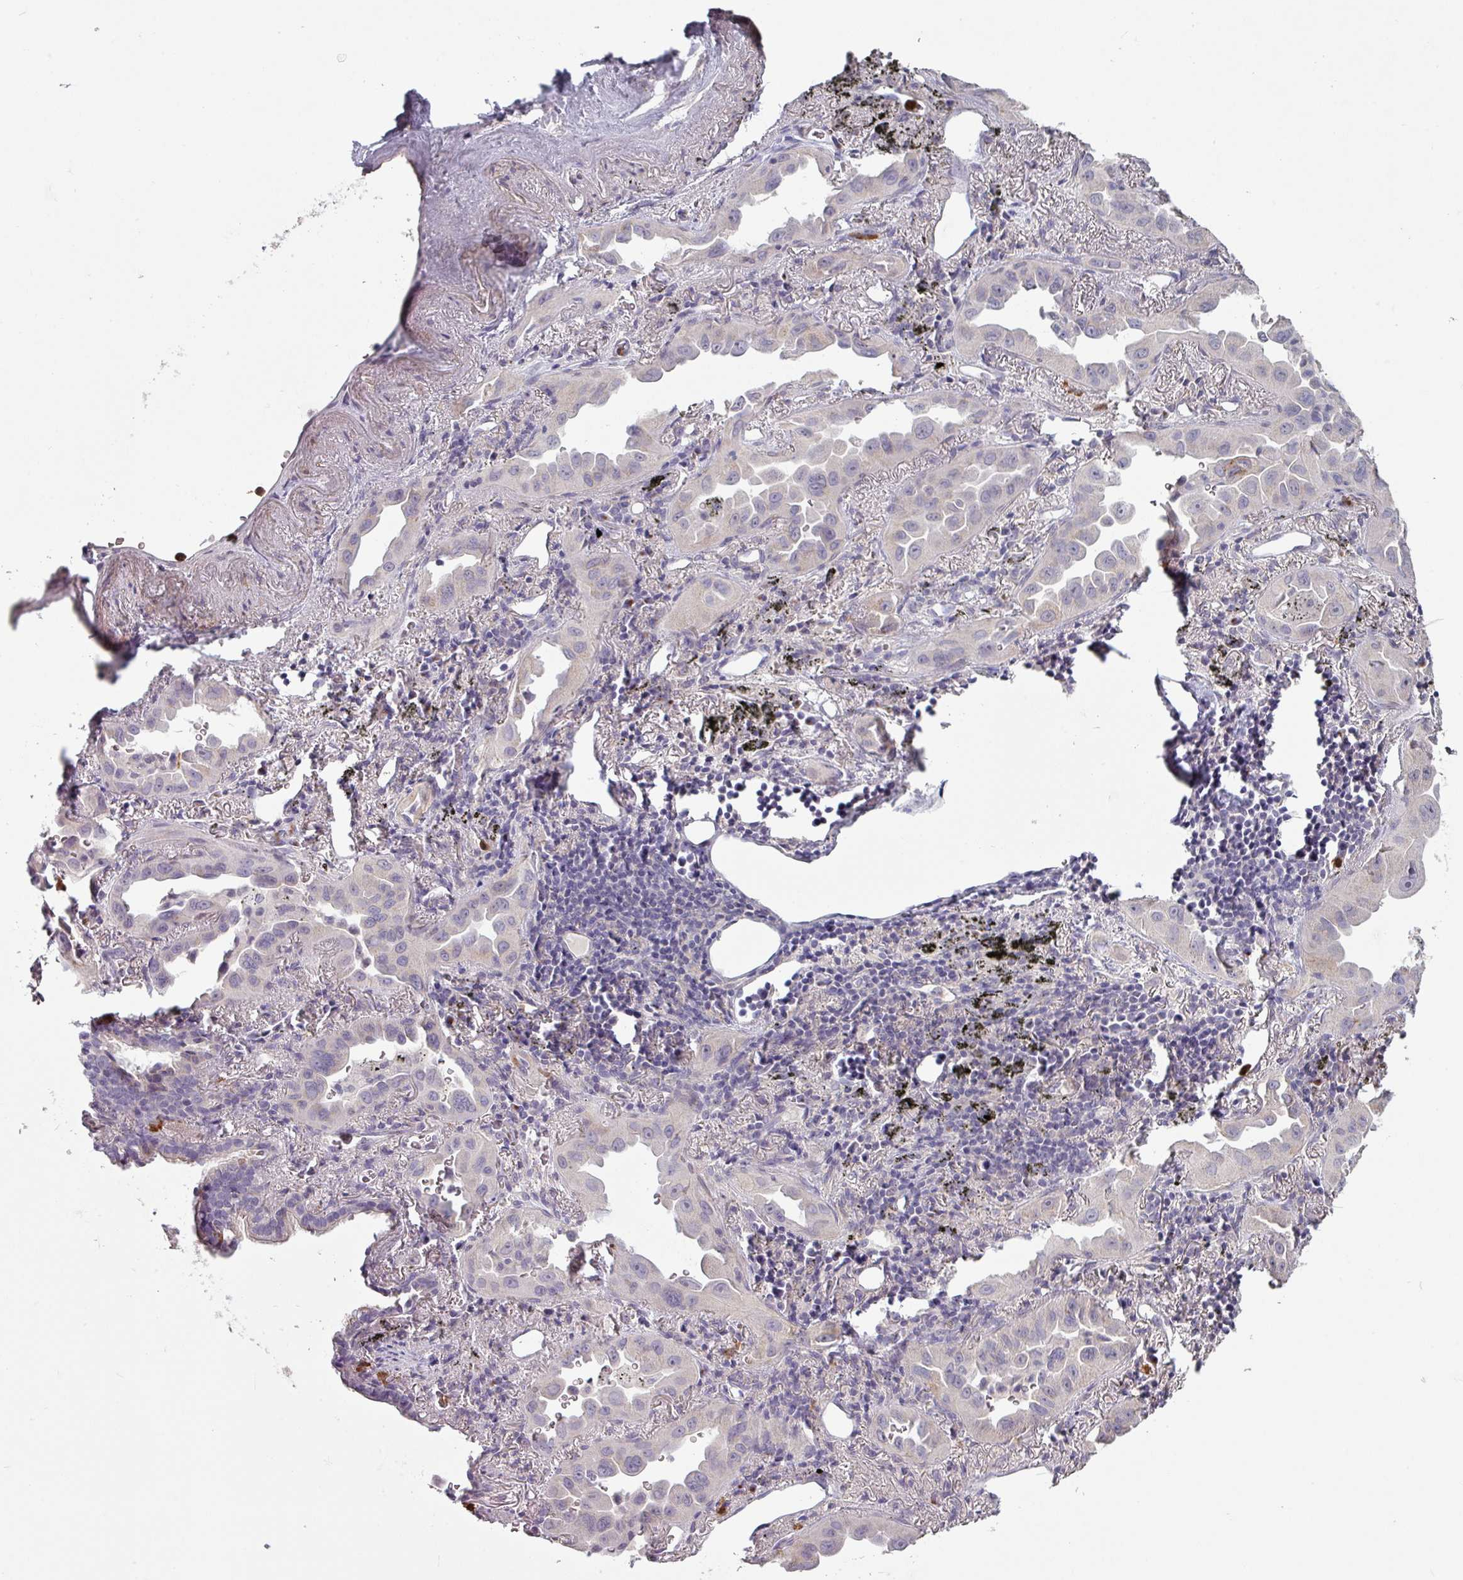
{"staining": {"intensity": "weak", "quantity": "25%-75%", "location": "cytoplasmic/membranous"}, "tissue": "lung cancer", "cell_type": "Tumor cells", "image_type": "cancer", "snomed": [{"axis": "morphology", "description": "Adenocarcinoma, NOS"}, {"axis": "topography", "description": "Lung"}], "caption": "A brown stain highlights weak cytoplasmic/membranous expression of a protein in lung cancer (adenocarcinoma) tumor cells.", "gene": "MAGEC3", "patient": {"sex": "male", "age": 68}}